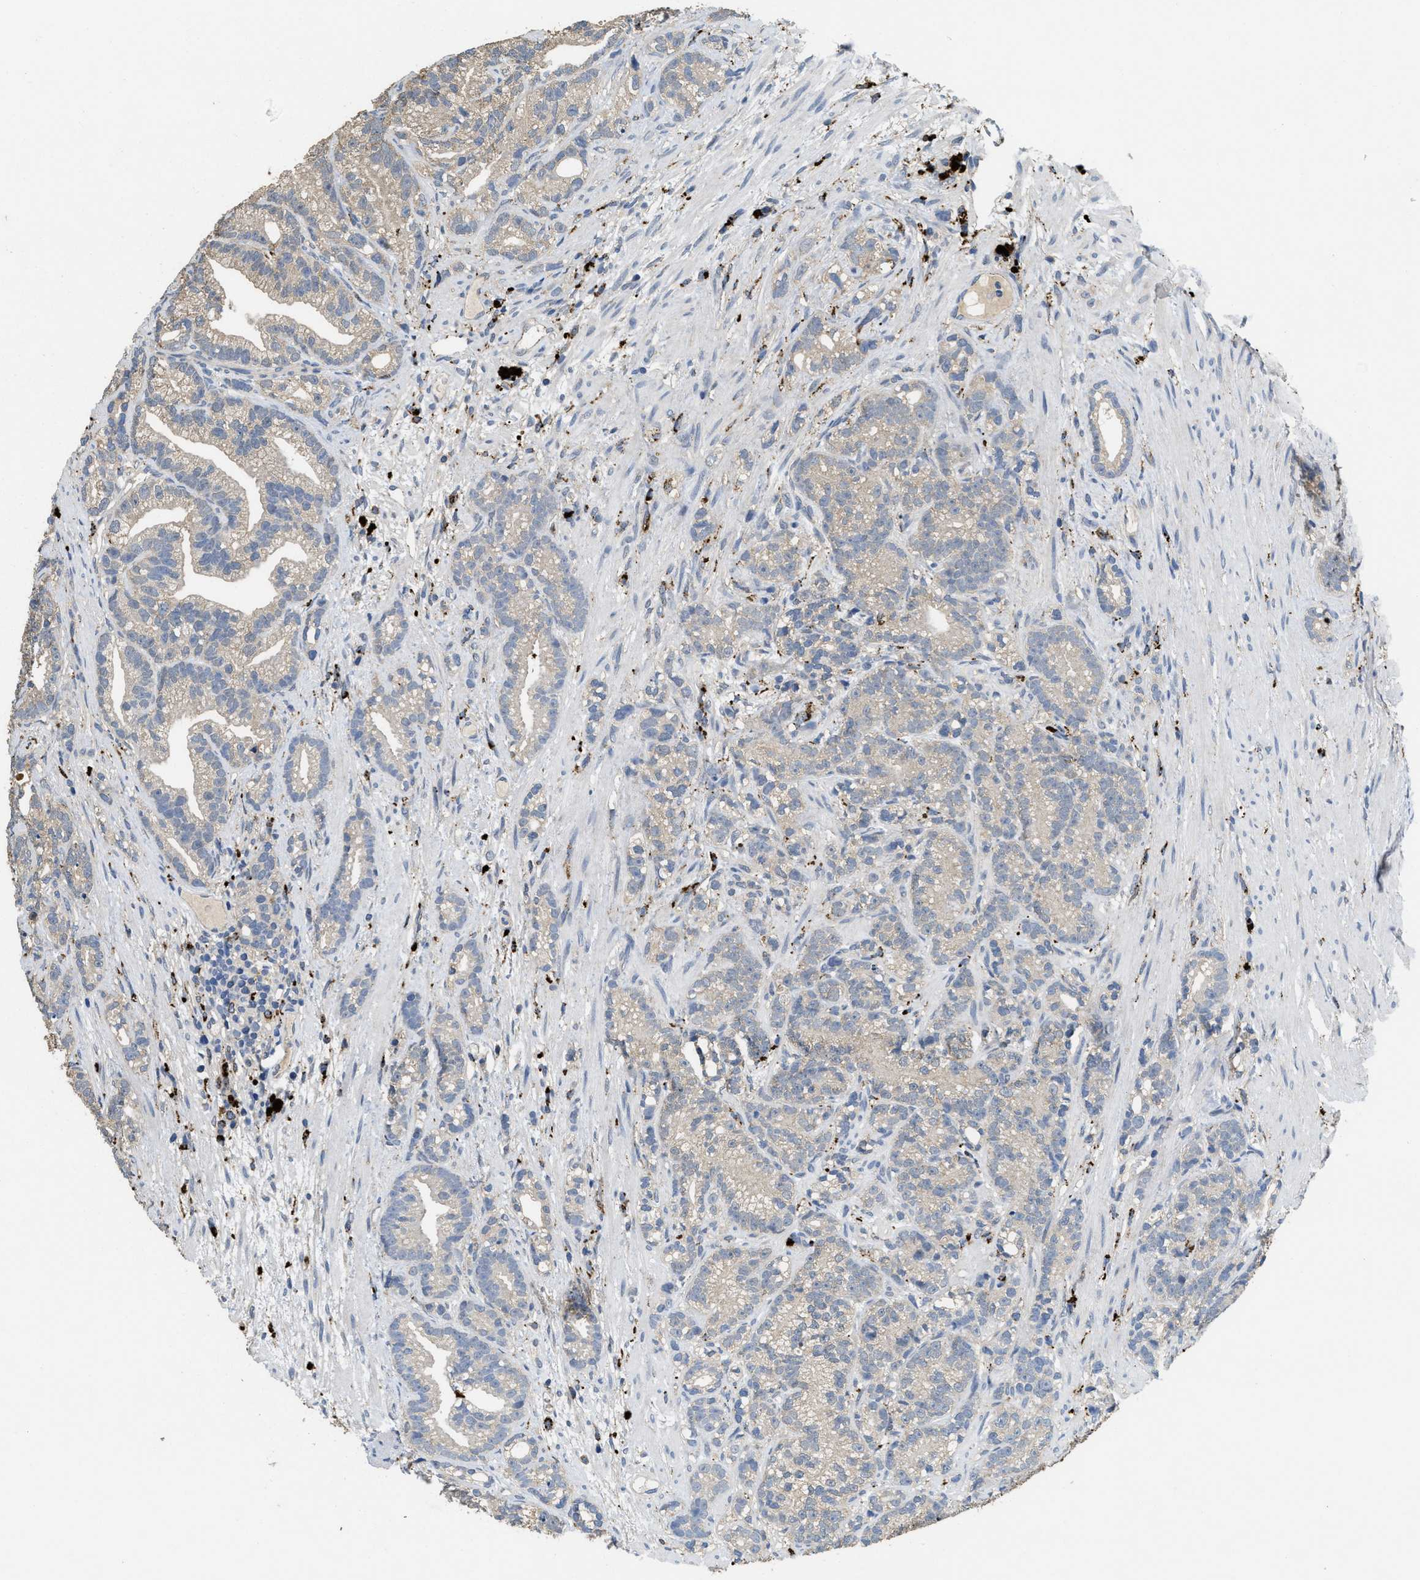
{"staining": {"intensity": "weak", "quantity": ">75%", "location": "cytoplasmic/membranous"}, "tissue": "prostate cancer", "cell_type": "Tumor cells", "image_type": "cancer", "snomed": [{"axis": "morphology", "description": "Adenocarcinoma, Low grade"}, {"axis": "topography", "description": "Prostate"}], "caption": "This micrograph exhibits prostate cancer (adenocarcinoma (low-grade)) stained with IHC to label a protein in brown. The cytoplasmic/membranous of tumor cells show weak positivity for the protein. Nuclei are counter-stained blue.", "gene": "BMPR2", "patient": {"sex": "male", "age": 89}}